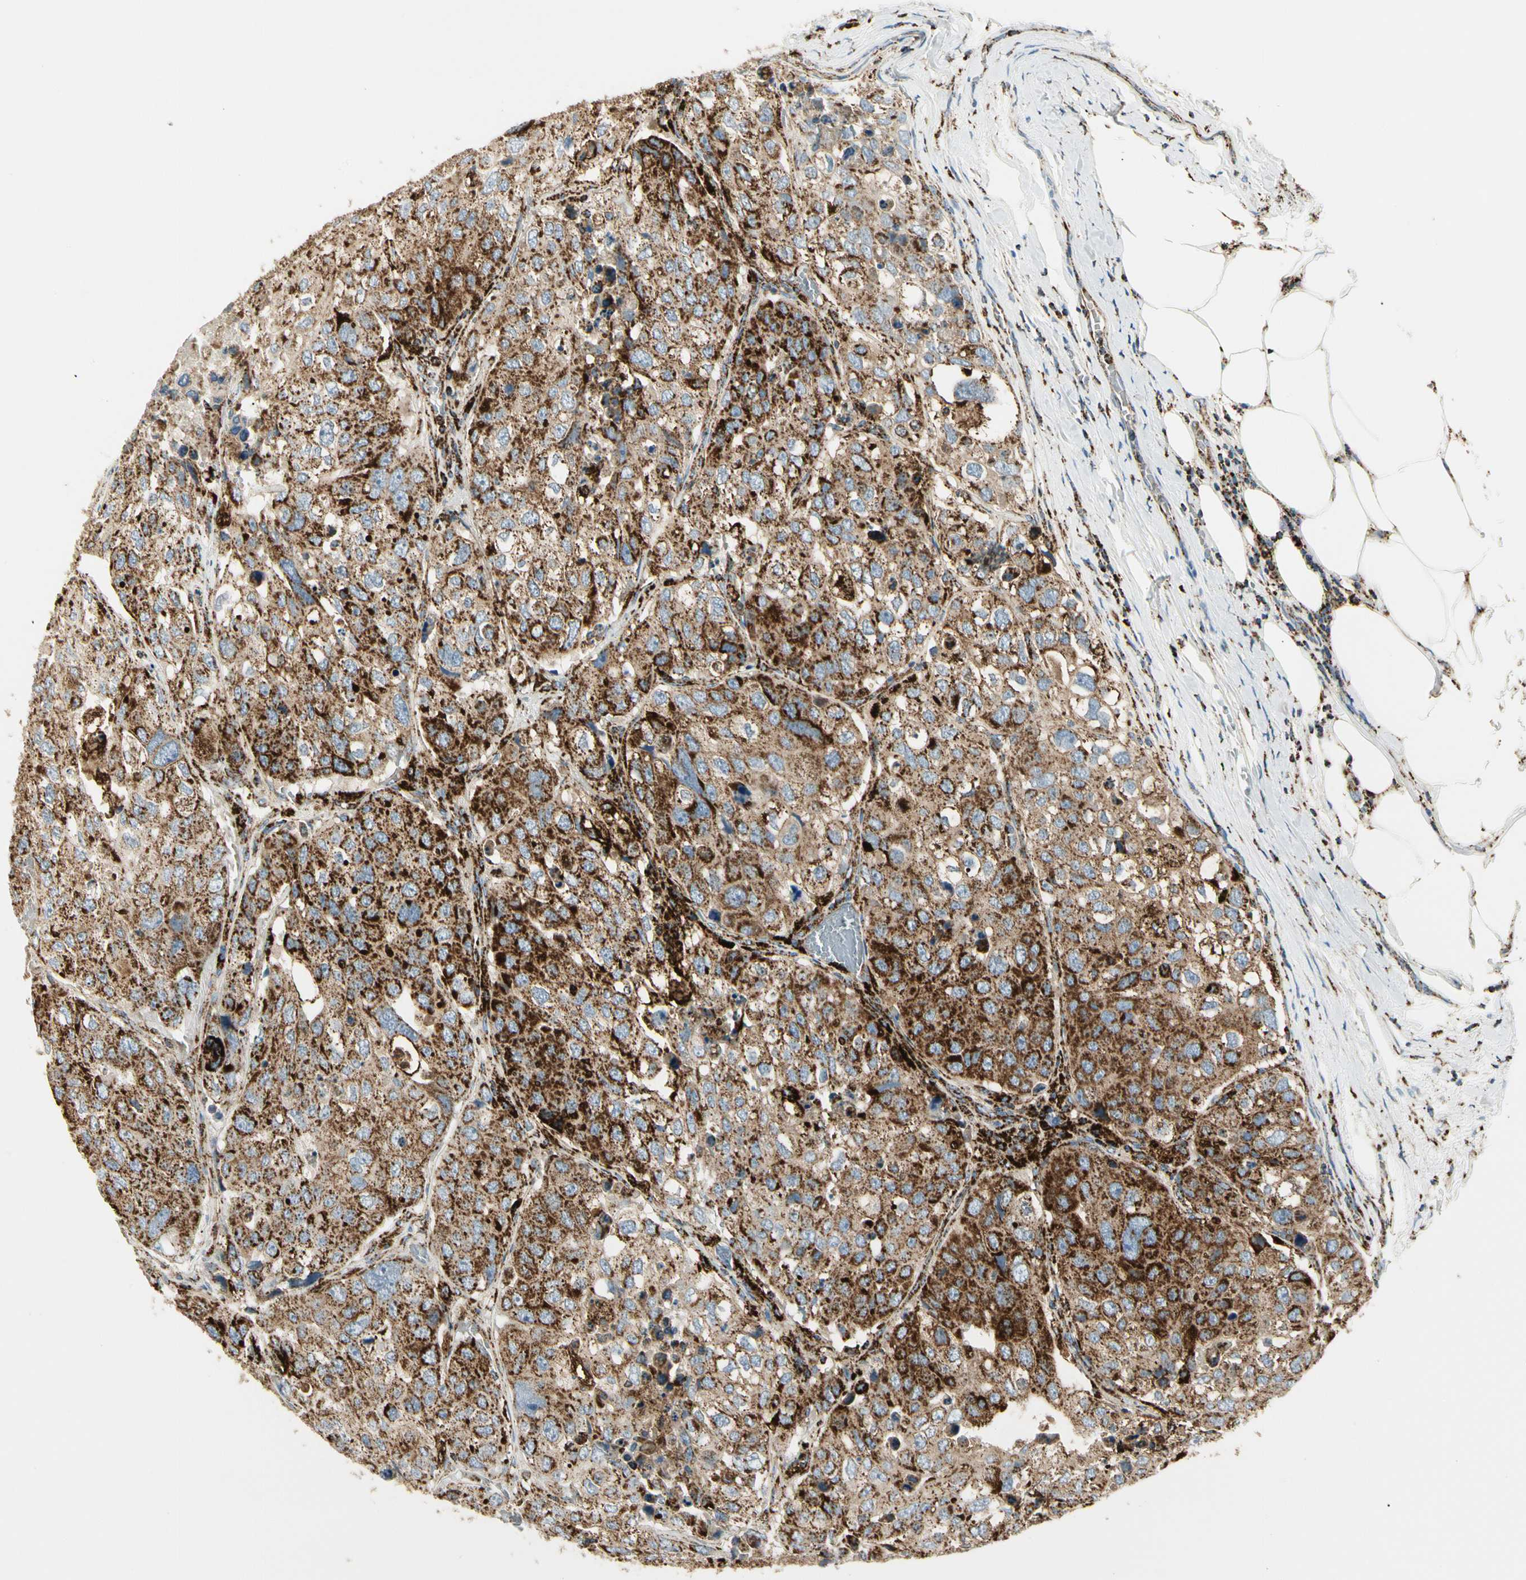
{"staining": {"intensity": "strong", "quantity": ">75%", "location": "cytoplasmic/membranous"}, "tissue": "urothelial cancer", "cell_type": "Tumor cells", "image_type": "cancer", "snomed": [{"axis": "morphology", "description": "Urothelial carcinoma, High grade"}, {"axis": "topography", "description": "Lymph node"}, {"axis": "topography", "description": "Urinary bladder"}], "caption": "Human urothelial cancer stained for a protein (brown) shows strong cytoplasmic/membranous positive staining in approximately >75% of tumor cells.", "gene": "ME2", "patient": {"sex": "male", "age": 51}}